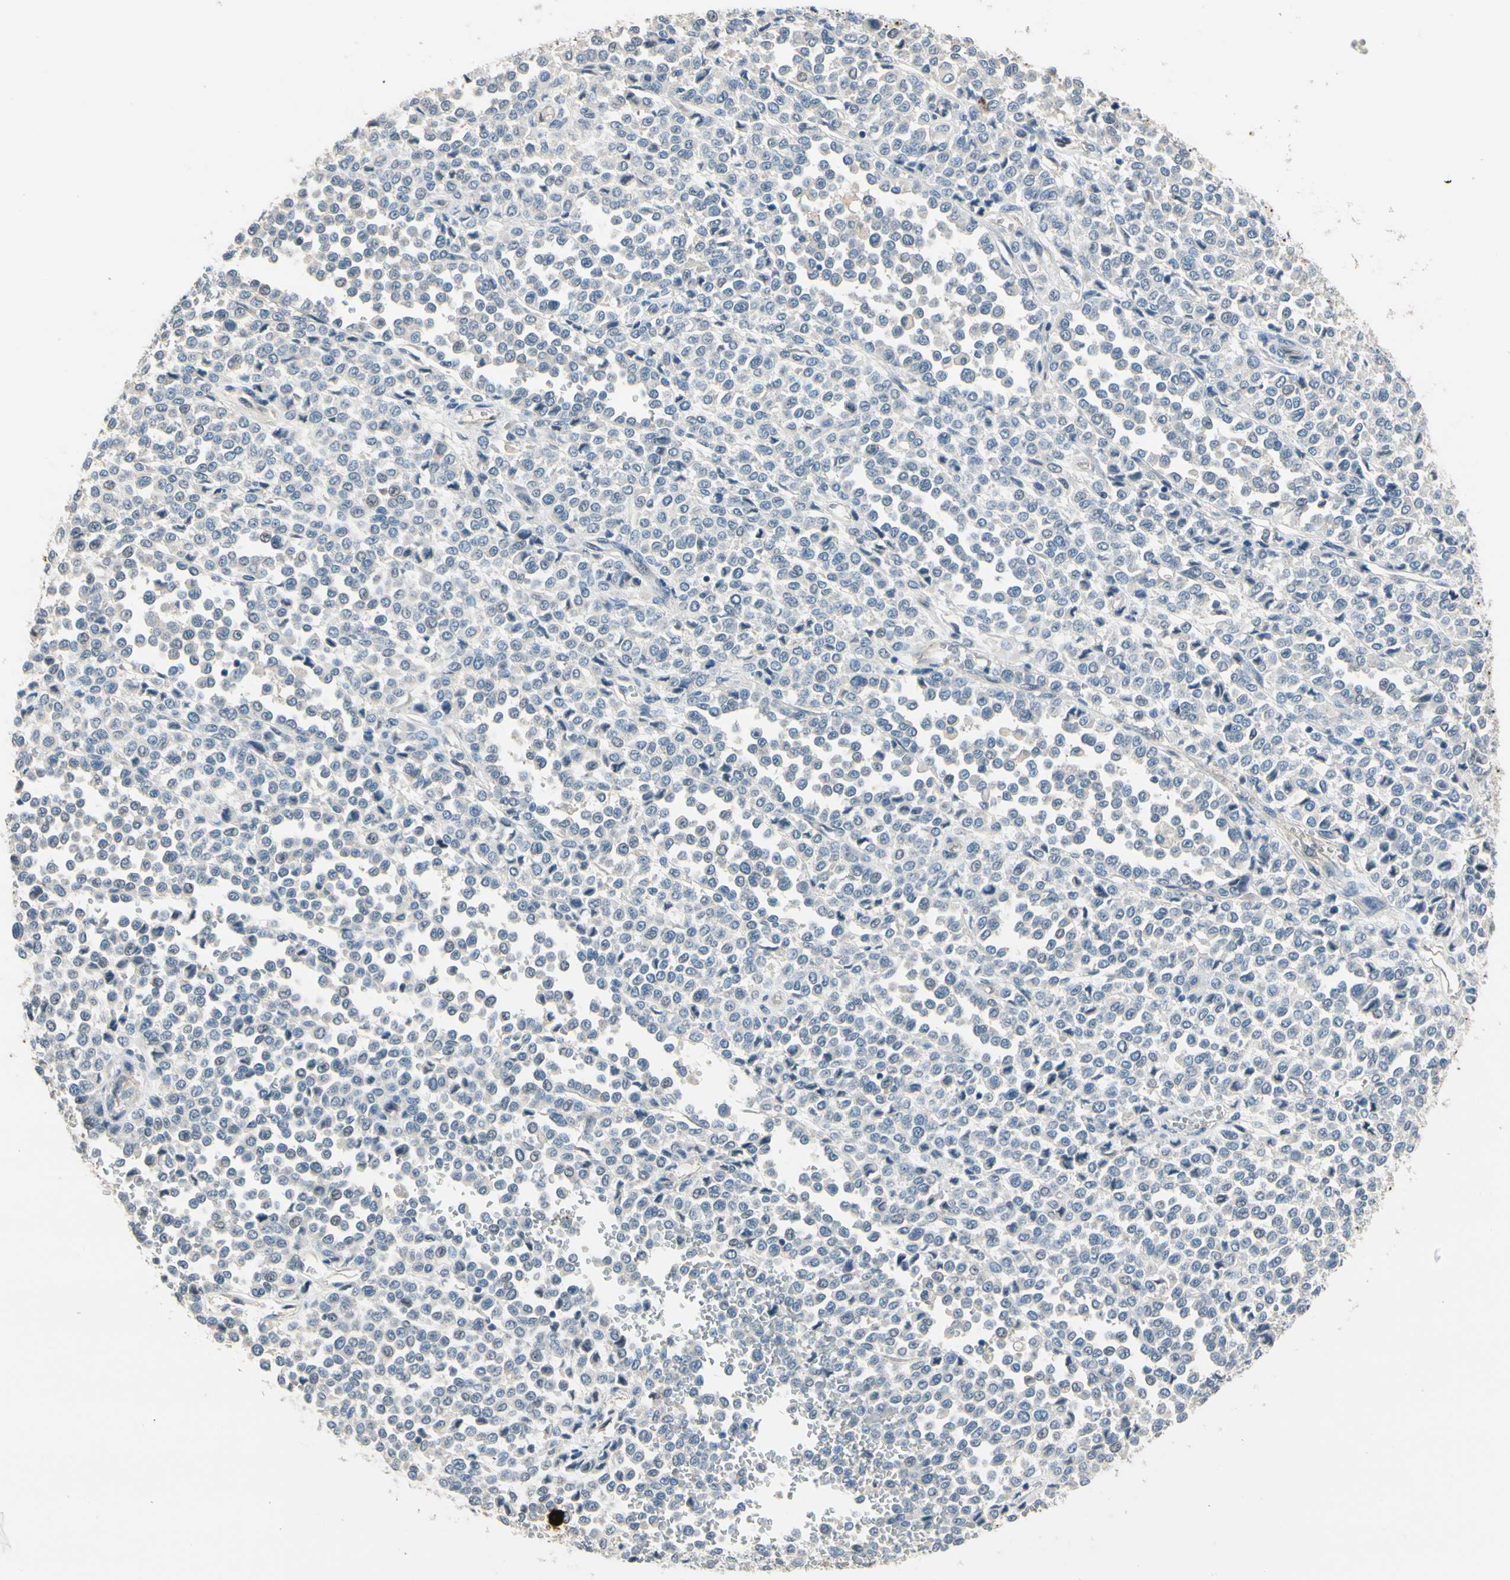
{"staining": {"intensity": "negative", "quantity": "none", "location": "none"}, "tissue": "melanoma", "cell_type": "Tumor cells", "image_type": "cancer", "snomed": [{"axis": "morphology", "description": "Malignant melanoma, Metastatic site"}, {"axis": "topography", "description": "Pancreas"}], "caption": "DAB (3,3'-diaminobenzidine) immunohistochemical staining of human malignant melanoma (metastatic site) shows no significant staining in tumor cells.", "gene": "CPA3", "patient": {"sex": "female", "age": 30}}